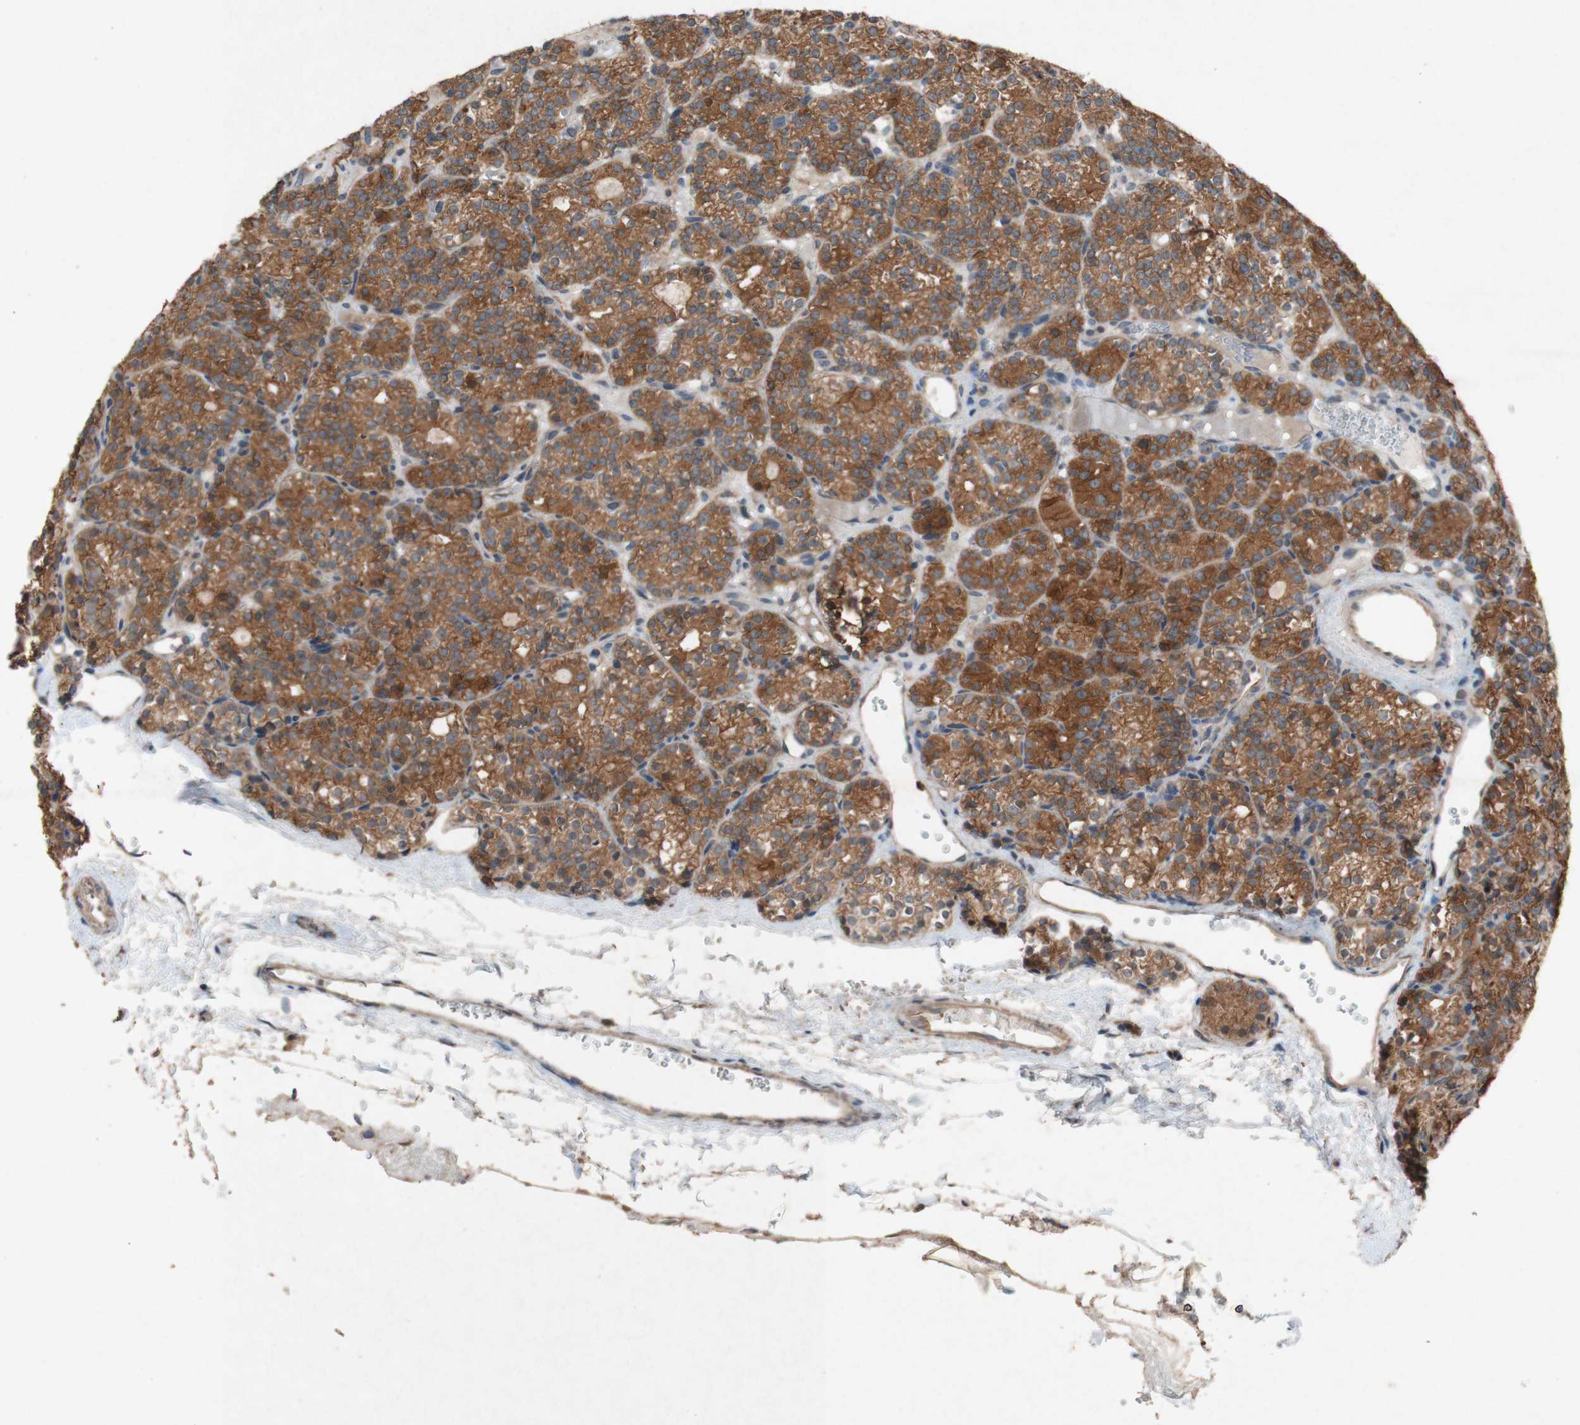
{"staining": {"intensity": "moderate", "quantity": ">75%", "location": "cytoplasmic/membranous"}, "tissue": "parathyroid gland", "cell_type": "Glandular cells", "image_type": "normal", "snomed": [{"axis": "morphology", "description": "Normal tissue, NOS"}, {"axis": "topography", "description": "Parathyroid gland"}], "caption": "A medium amount of moderate cytoplasmic/membranous staining is seen in approximately >75% of glandular cells in normal parathyroid gland. The staining is performed using DAB (3,3'-diaminobenzidine) brown chromogen to label protein expression. The nuclei are counter-stained blue using hematoxylin.", "gene": "ATP6V1F", "patient": {"sex": "female", "age": 64}}